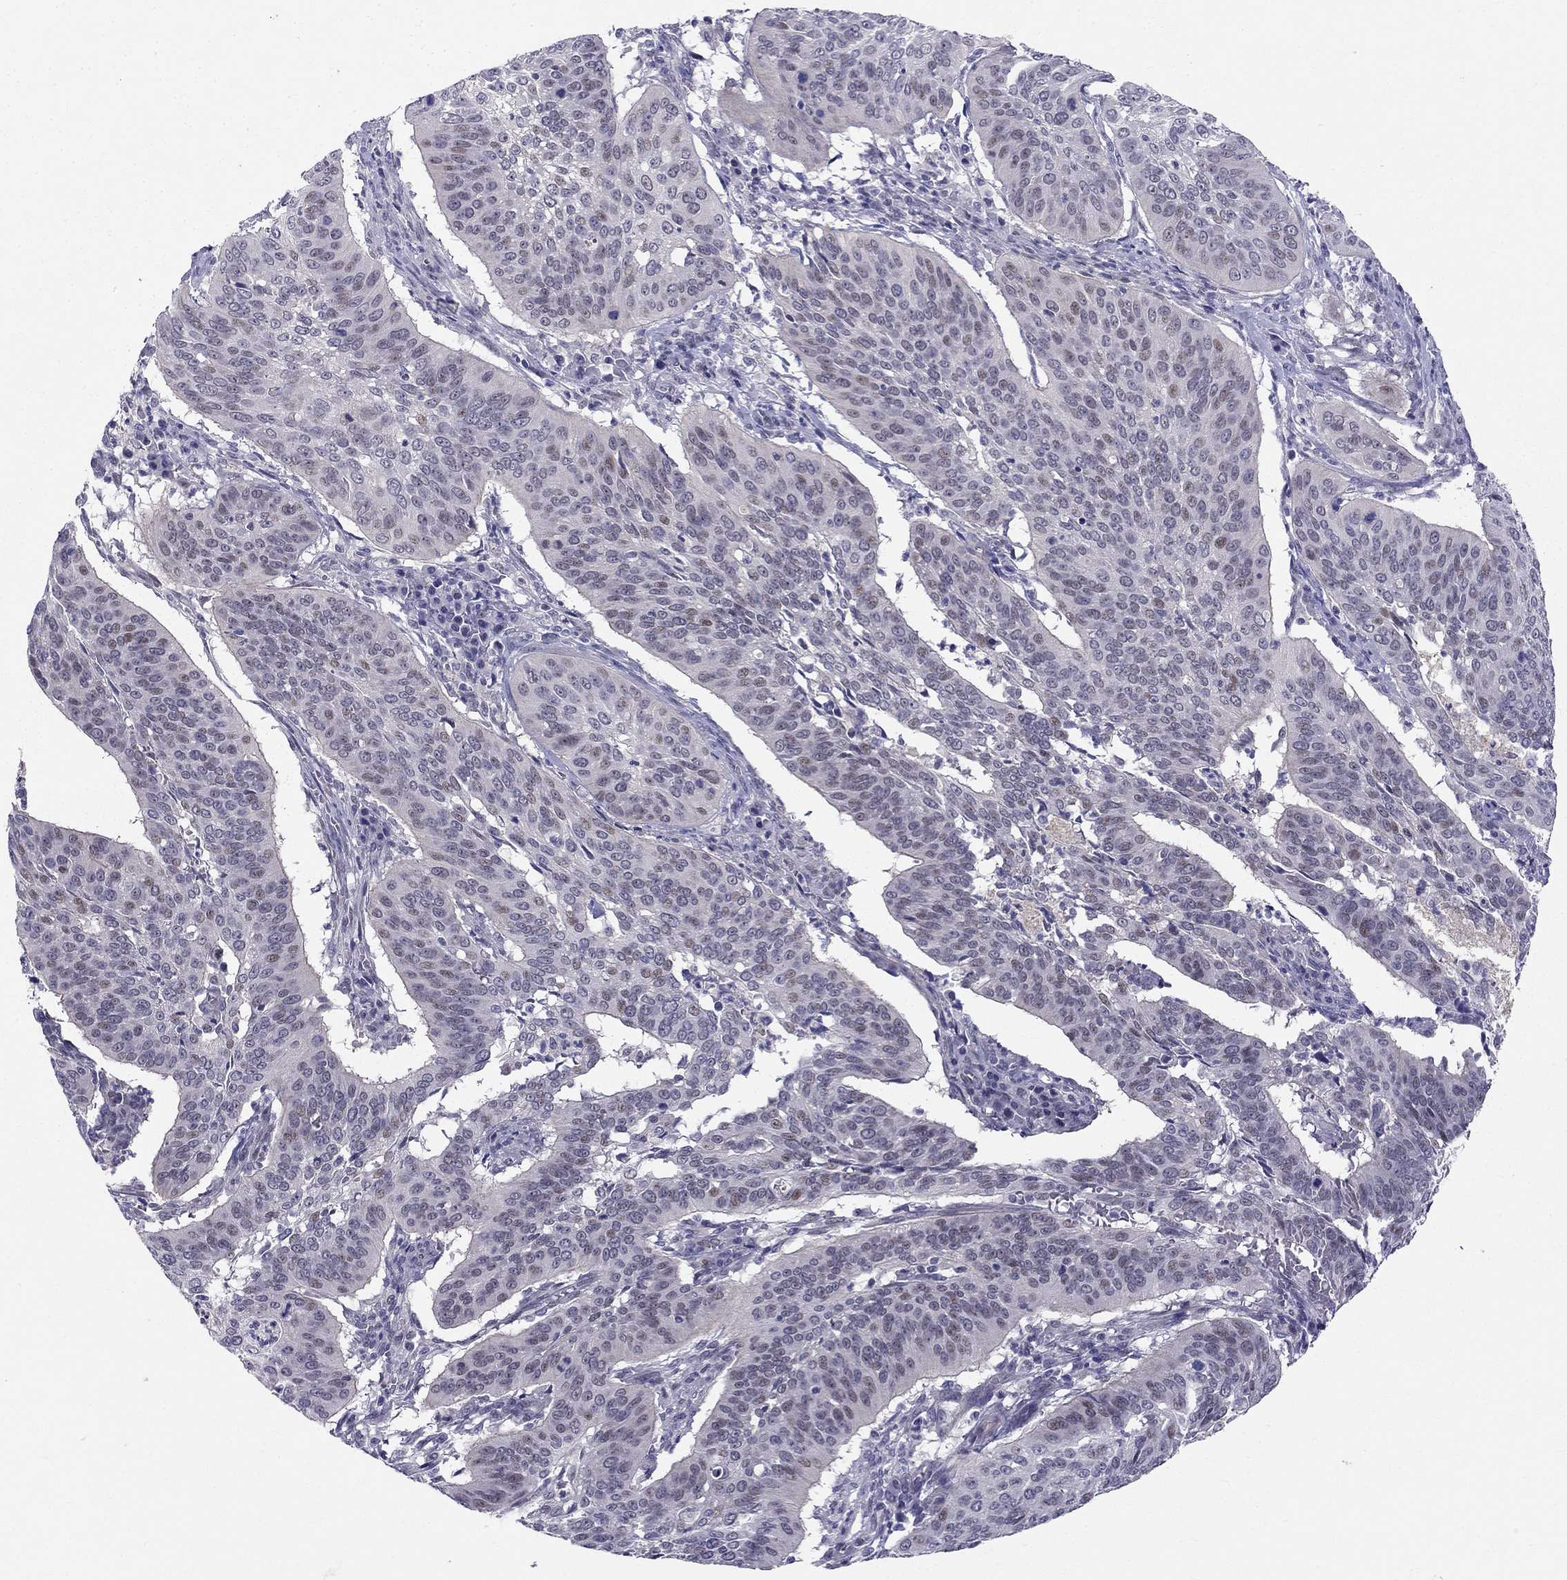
{"staining": {"intensity": "weak", "quantity": "<25%", "location": "nuclear"}, "tissue": "cervical cancer", "cell_type": "Tumor cells", "image_type": "cancer", "snomed": [{"axis": "morphology", "description": "Normal tissue, NOS"}, {"axis": "morphology", "description": "Squamous cell carcinoma, NOS"}, {"axis": "topography", "description": "Cervix"}], "caption": "Tumor cells show no significant protein expression in cervical squamous cell carcinoma.", "gene": "BAG5", "patient": {"sex": "female", "age": 39}}